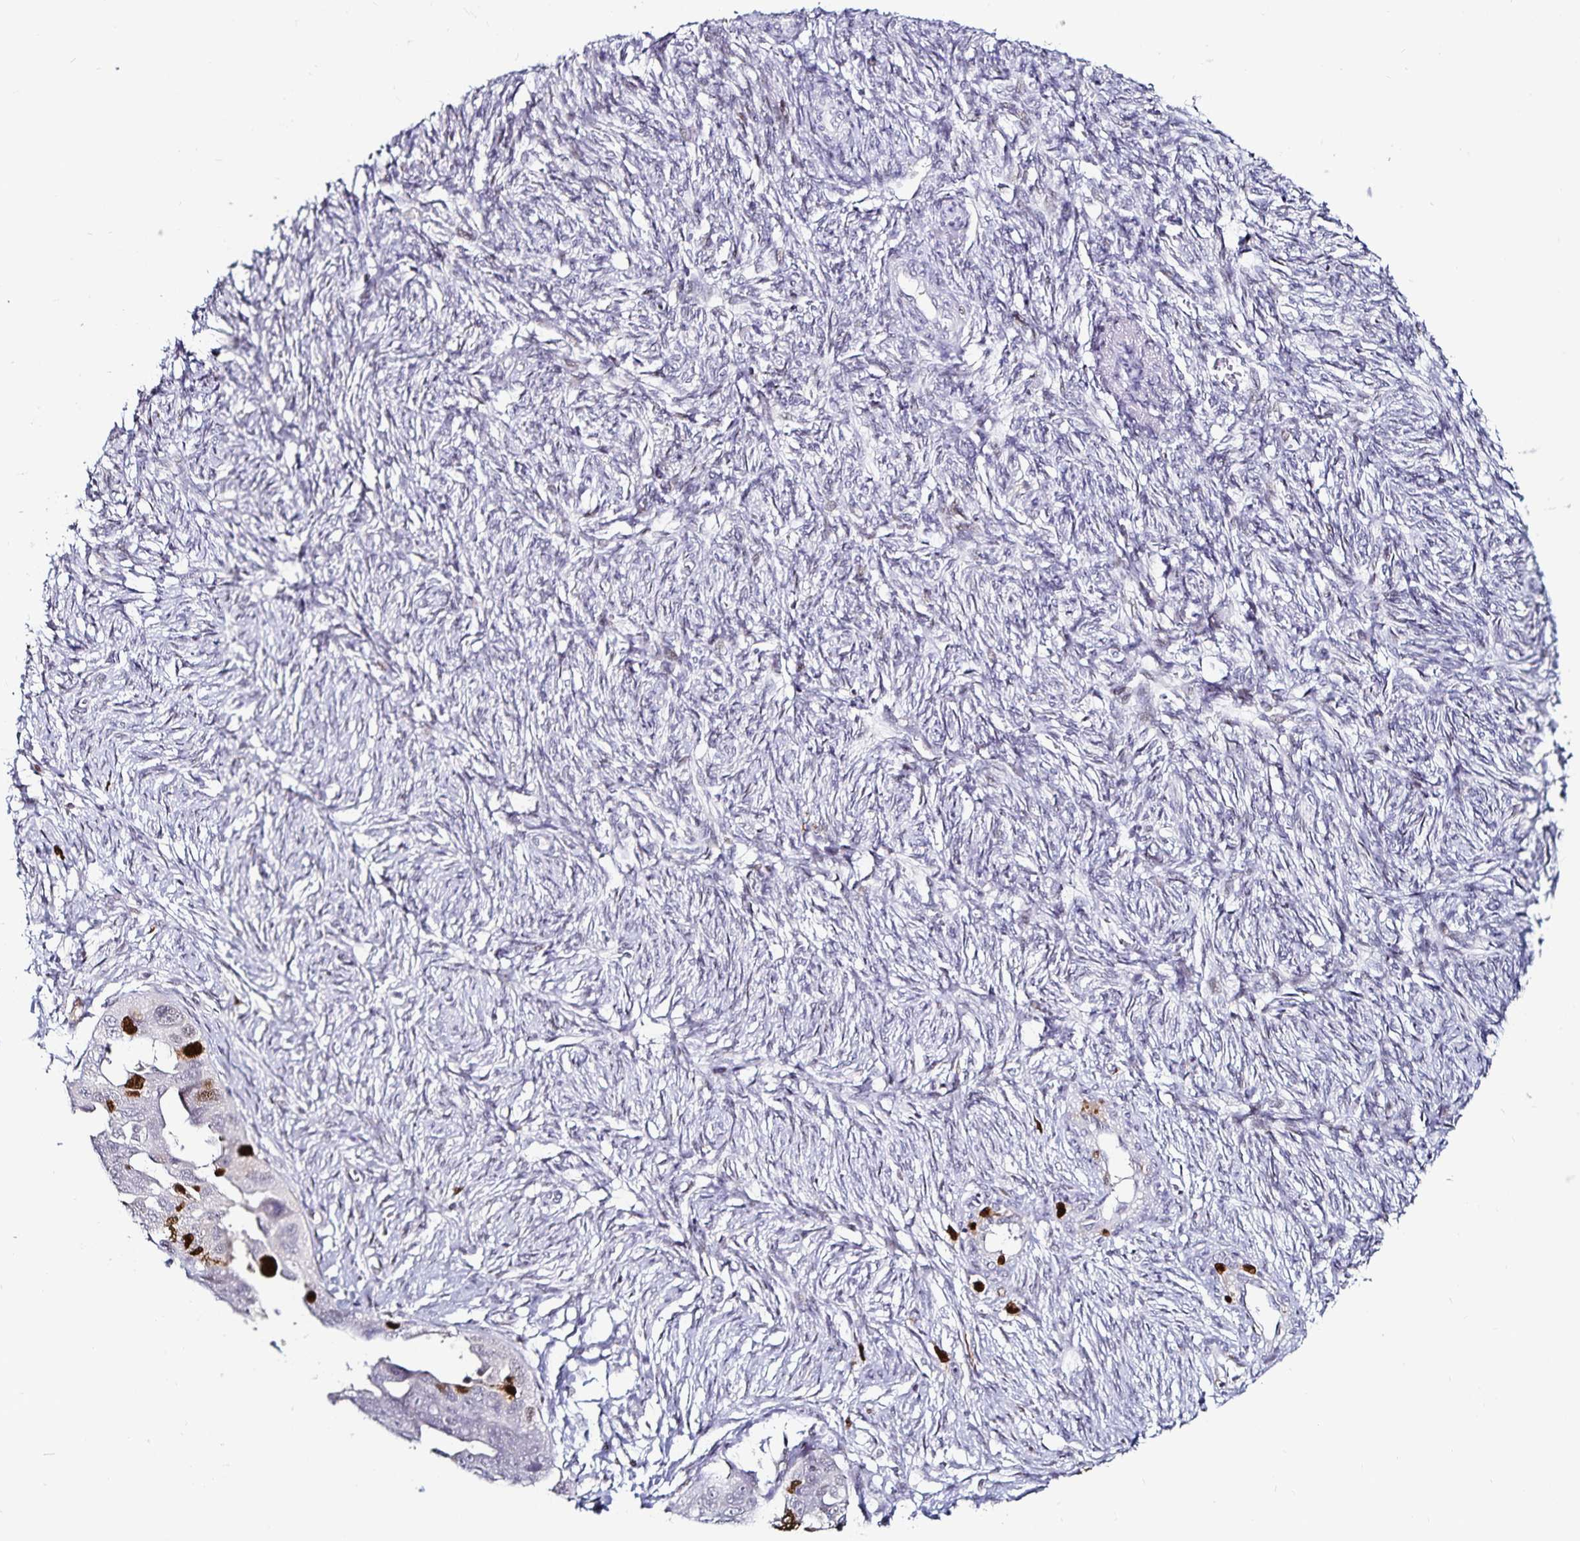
{"staining": {"intensity": "strong", "quantity": "25%-75%", "location": "nuclear"}, "tissue": "ovarian cancer", "cell_type": "Tumor cells", "image_type": "cancer", "snomed": [{"axis": "morphology", "description": "Carcinoma, endometroid"}, {"axis": "topography", "description": "Ovary"}], "caption": "DAB (3,3'-diaminobenzidine) immunohistochemical staining of human ovarian endometroid carcinoma exhibits strong nuclear protein positivity in approximately 25%-75% of tumor cells.", "gene": "ANLN", "patient": {"sex": "female", "age": 70}}